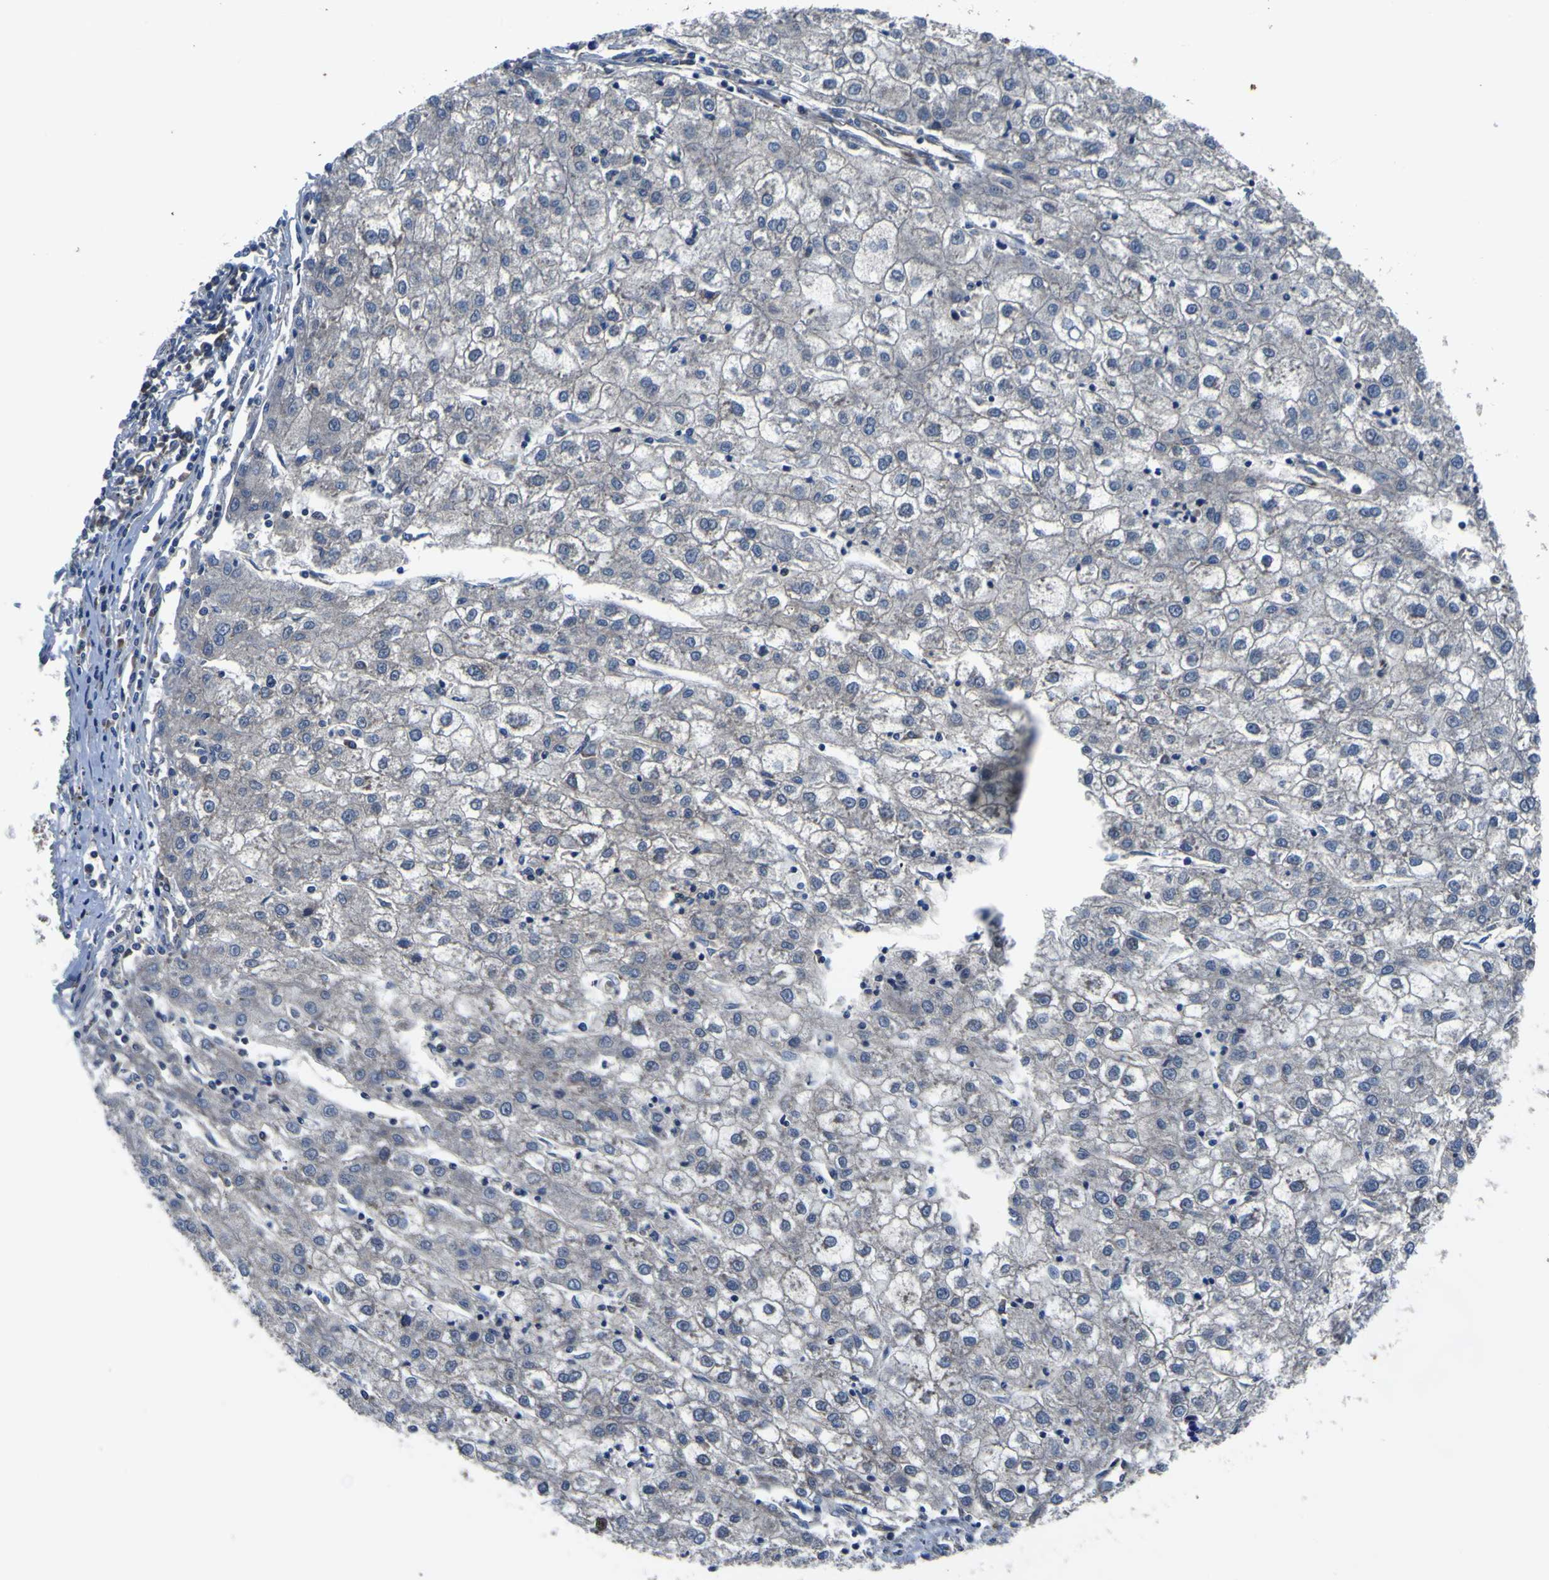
{"staining": {"intensity": "negative", "quantity": "none", "location": "none"}, "tissue": "liver cancer", "cell_type": "Tumor cells", "image_type": "cancer", "snomed": [{"axis": "morphology", "description": "Carcinoma, Hepatocellular, NOS"}, {"axis": "topography", "description": "Liver"}], "caption": "Immunohistochemistry (IHC) micrograph of human liver hepatocellular carcinoma stained for a protein (brown), which demonstrates no staining in tumor cells.", "gene": "EPHB4", "patient": {"sex": "male", "age": 72}}